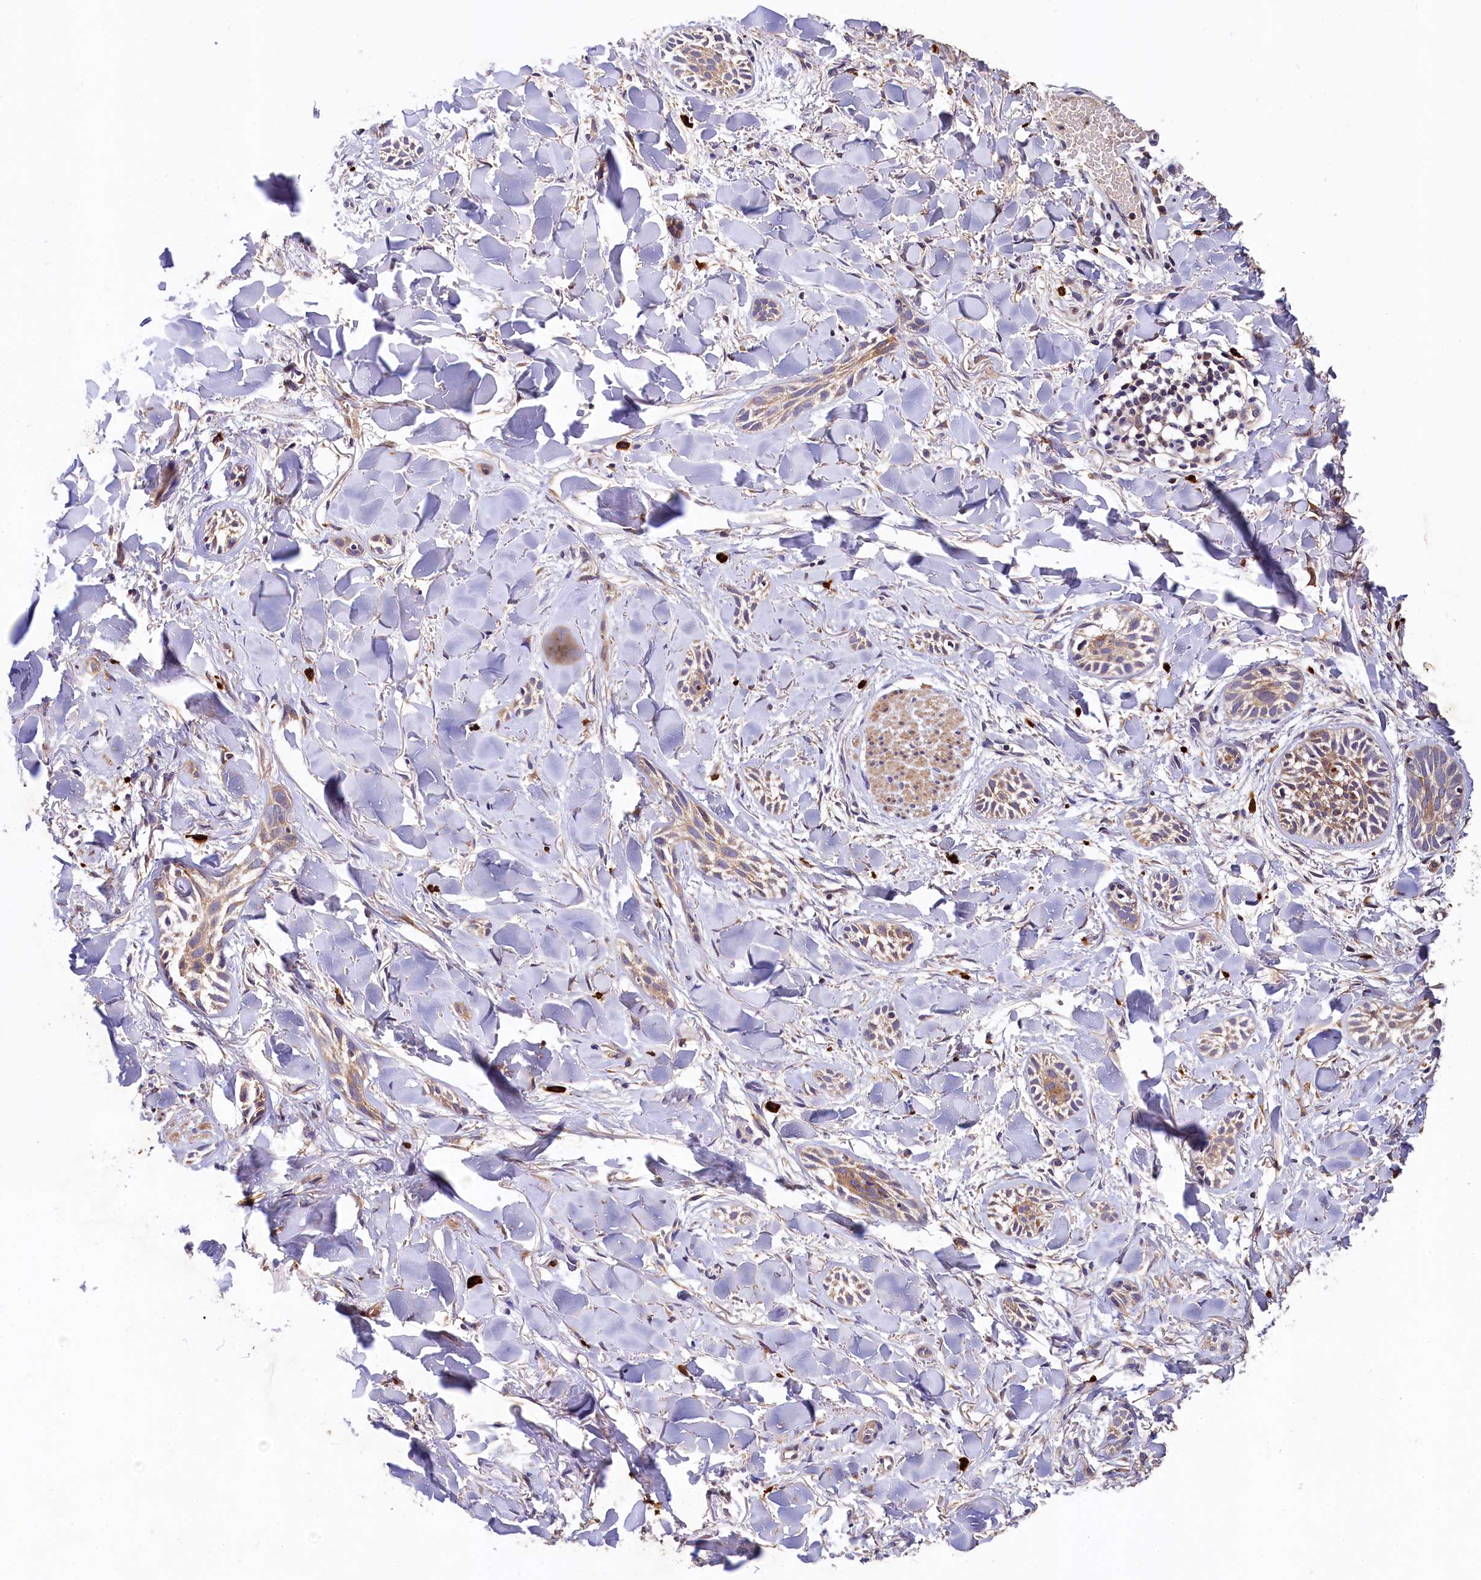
{"staining": {"intensity": "weak", "quantity": "25%-75%", "location": "cytoplasmic/membranous"}, "tissue": "skin cancer", "cell_type": "Tumor cells", "image_type": "cancer", "snomed": [{"axis": "morphology", "description": "Basal cell carcinoma"}, {"axis": "topography", "description": "Skin"}], "caption": "Approximately 25%-75% of tumor cells in human skin cancer (basal cell carcinoma) show weak cytoplasmic/membranous protein positivity as visualized by brown immunohistochemical staining.", "gene": "EPS8L2", "patient": {"sex": "female", "age": 59}}